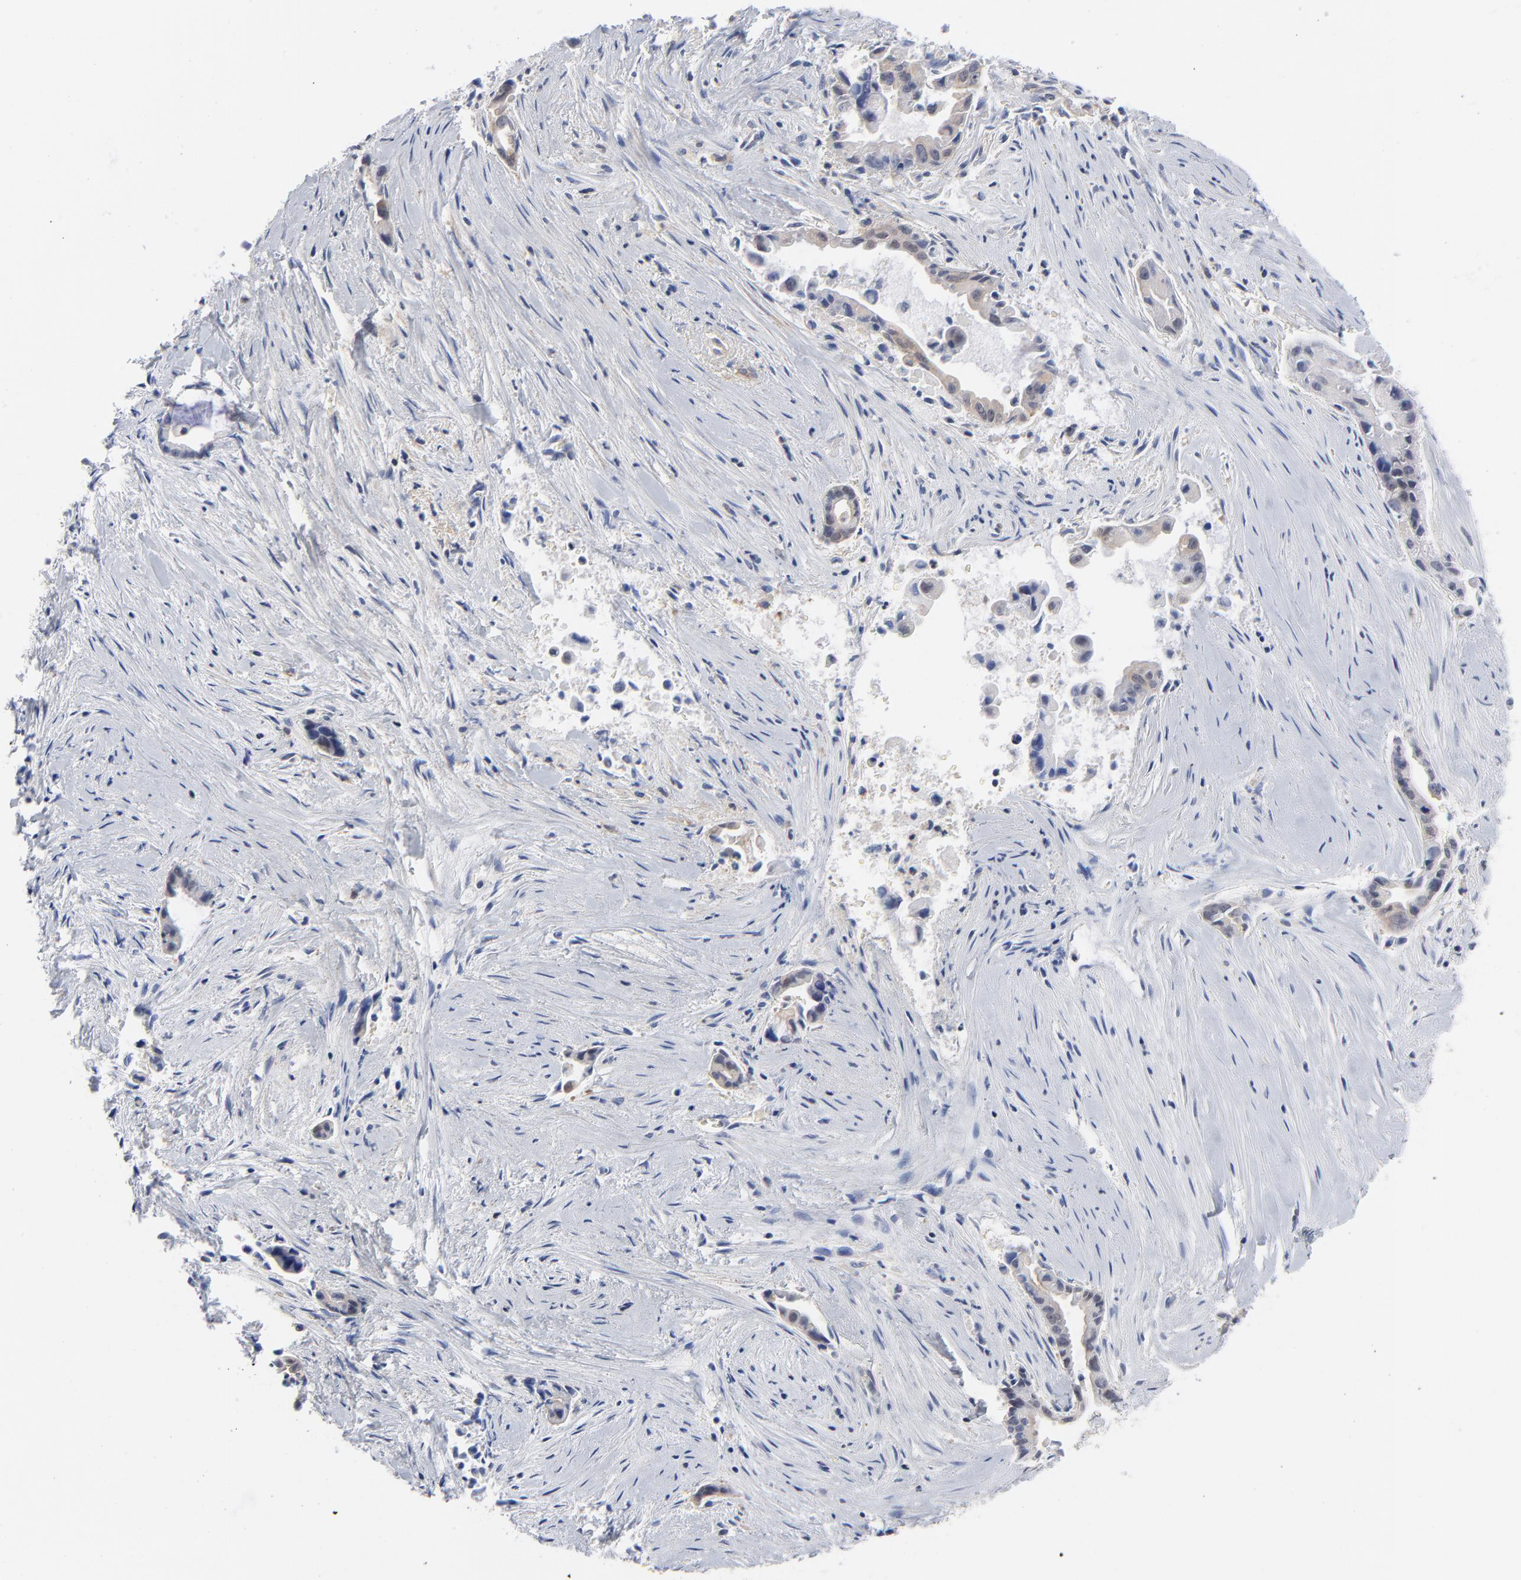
{"staining": {"intensity": "negative", "quantity": "none", "location": "none"}, "tissue": "liver cancer", "cell_type": "Tumor cells", "image_type": "cancer", "snomed": [{"axis": "morphology", "description": "Cholangiocarcinoma"}, {"axis": "topography", "description": "Liver"}], "caption": "Liver cancer (cholangiocarcinoma) was stained to show a protein in brown. There is no significant positivity in tumor cells.", "gene": "CAB39L", "patient": {"sex": "female", "age": 55}}